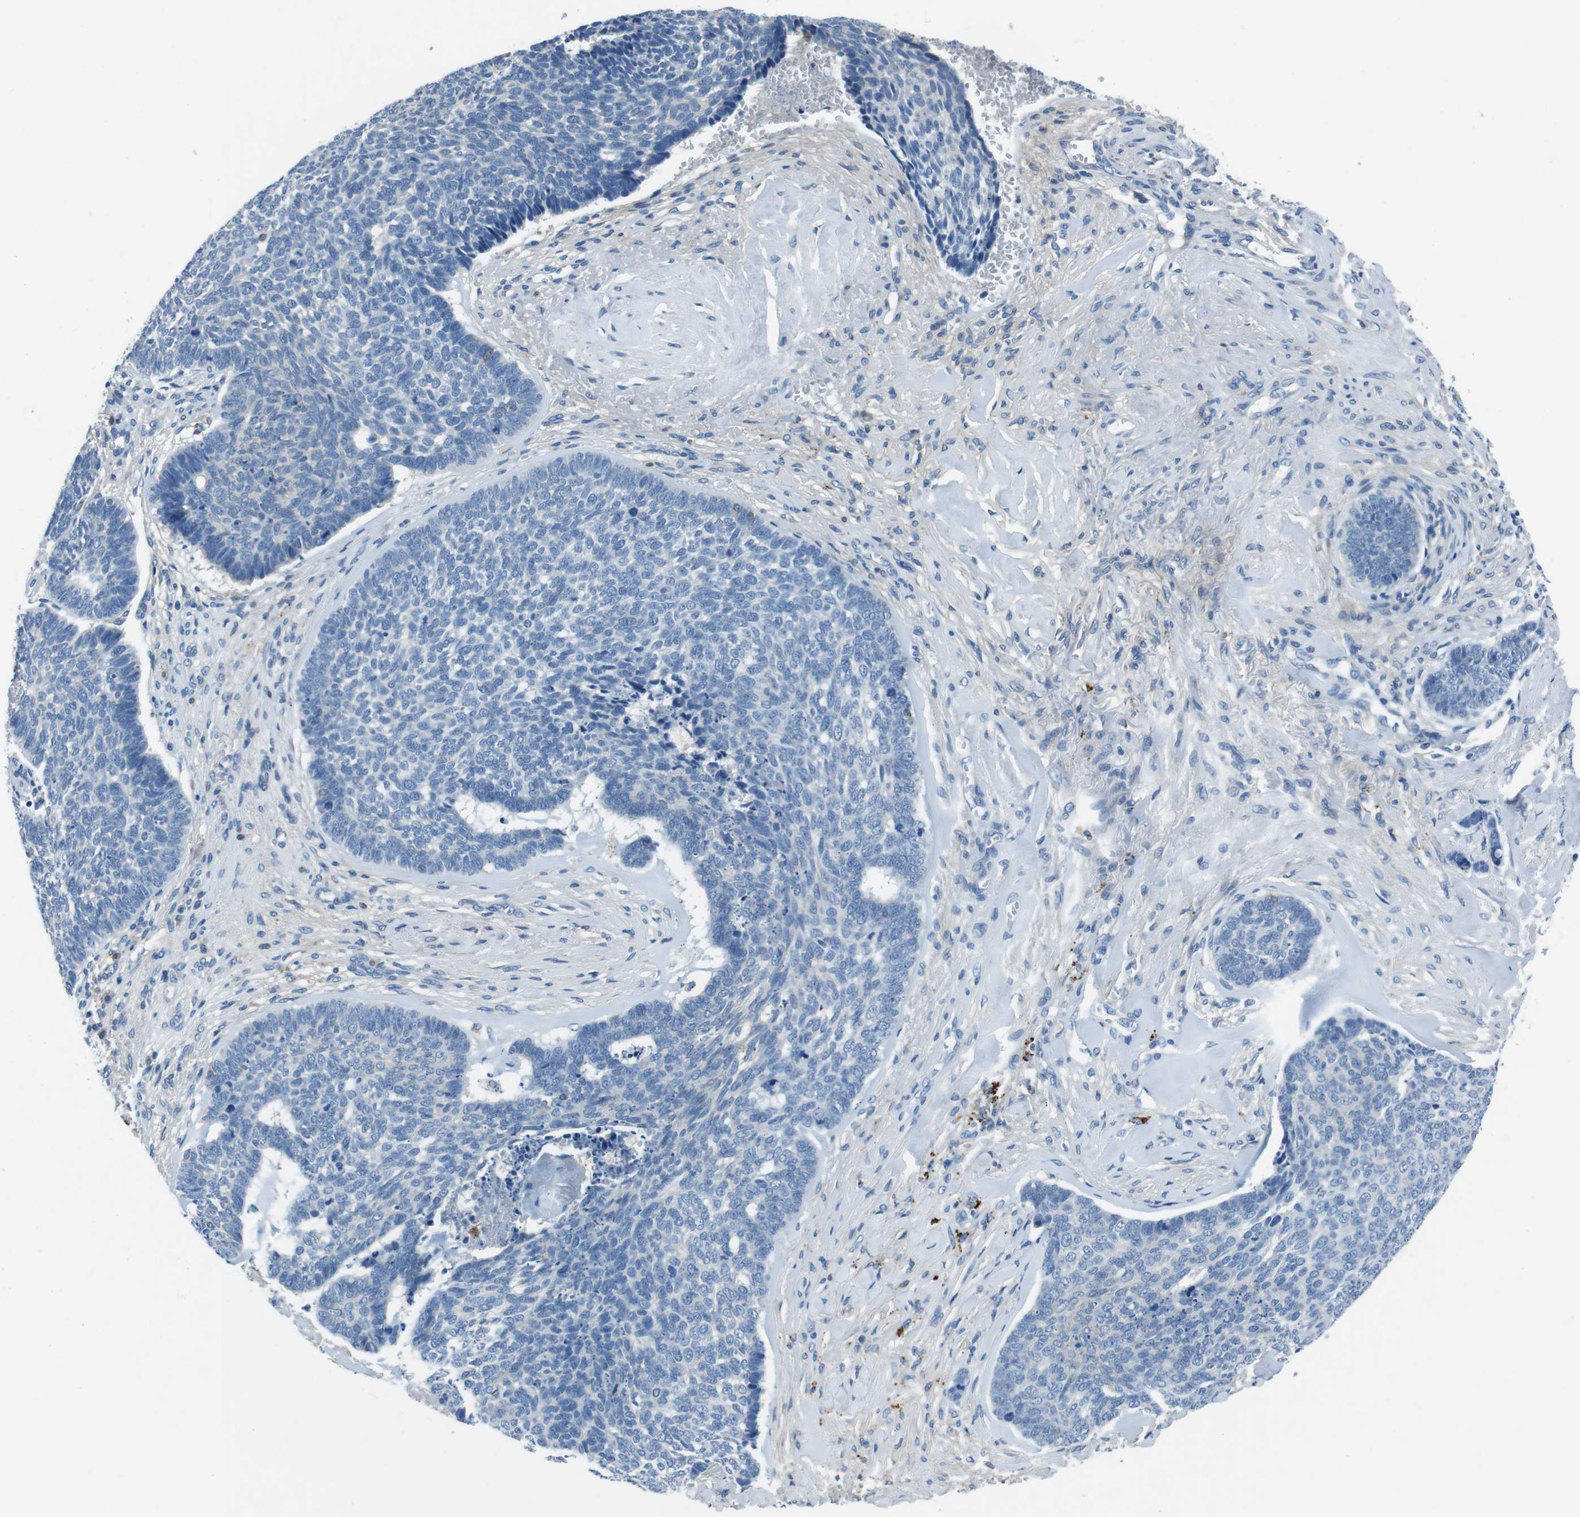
{"staining": {"intensity": "negative", "quantity": "none", "location": "none"}, "tissue": "skin cancer", "cell_type": "Tumor cells", "image_type": "cancer", "snomed": [{"axis": "morphology", "description": "Basal cell carcinoma"}, {"axis": "topography", "description": "Skin"}], "caption": "DAB (3,3'-diaminobenzidine) immunohistochemical staining of skin cancer reveals no significant staining in tumor cells.", "gene": "TULP3", "patient": {"sex": "male", "age": 84}}